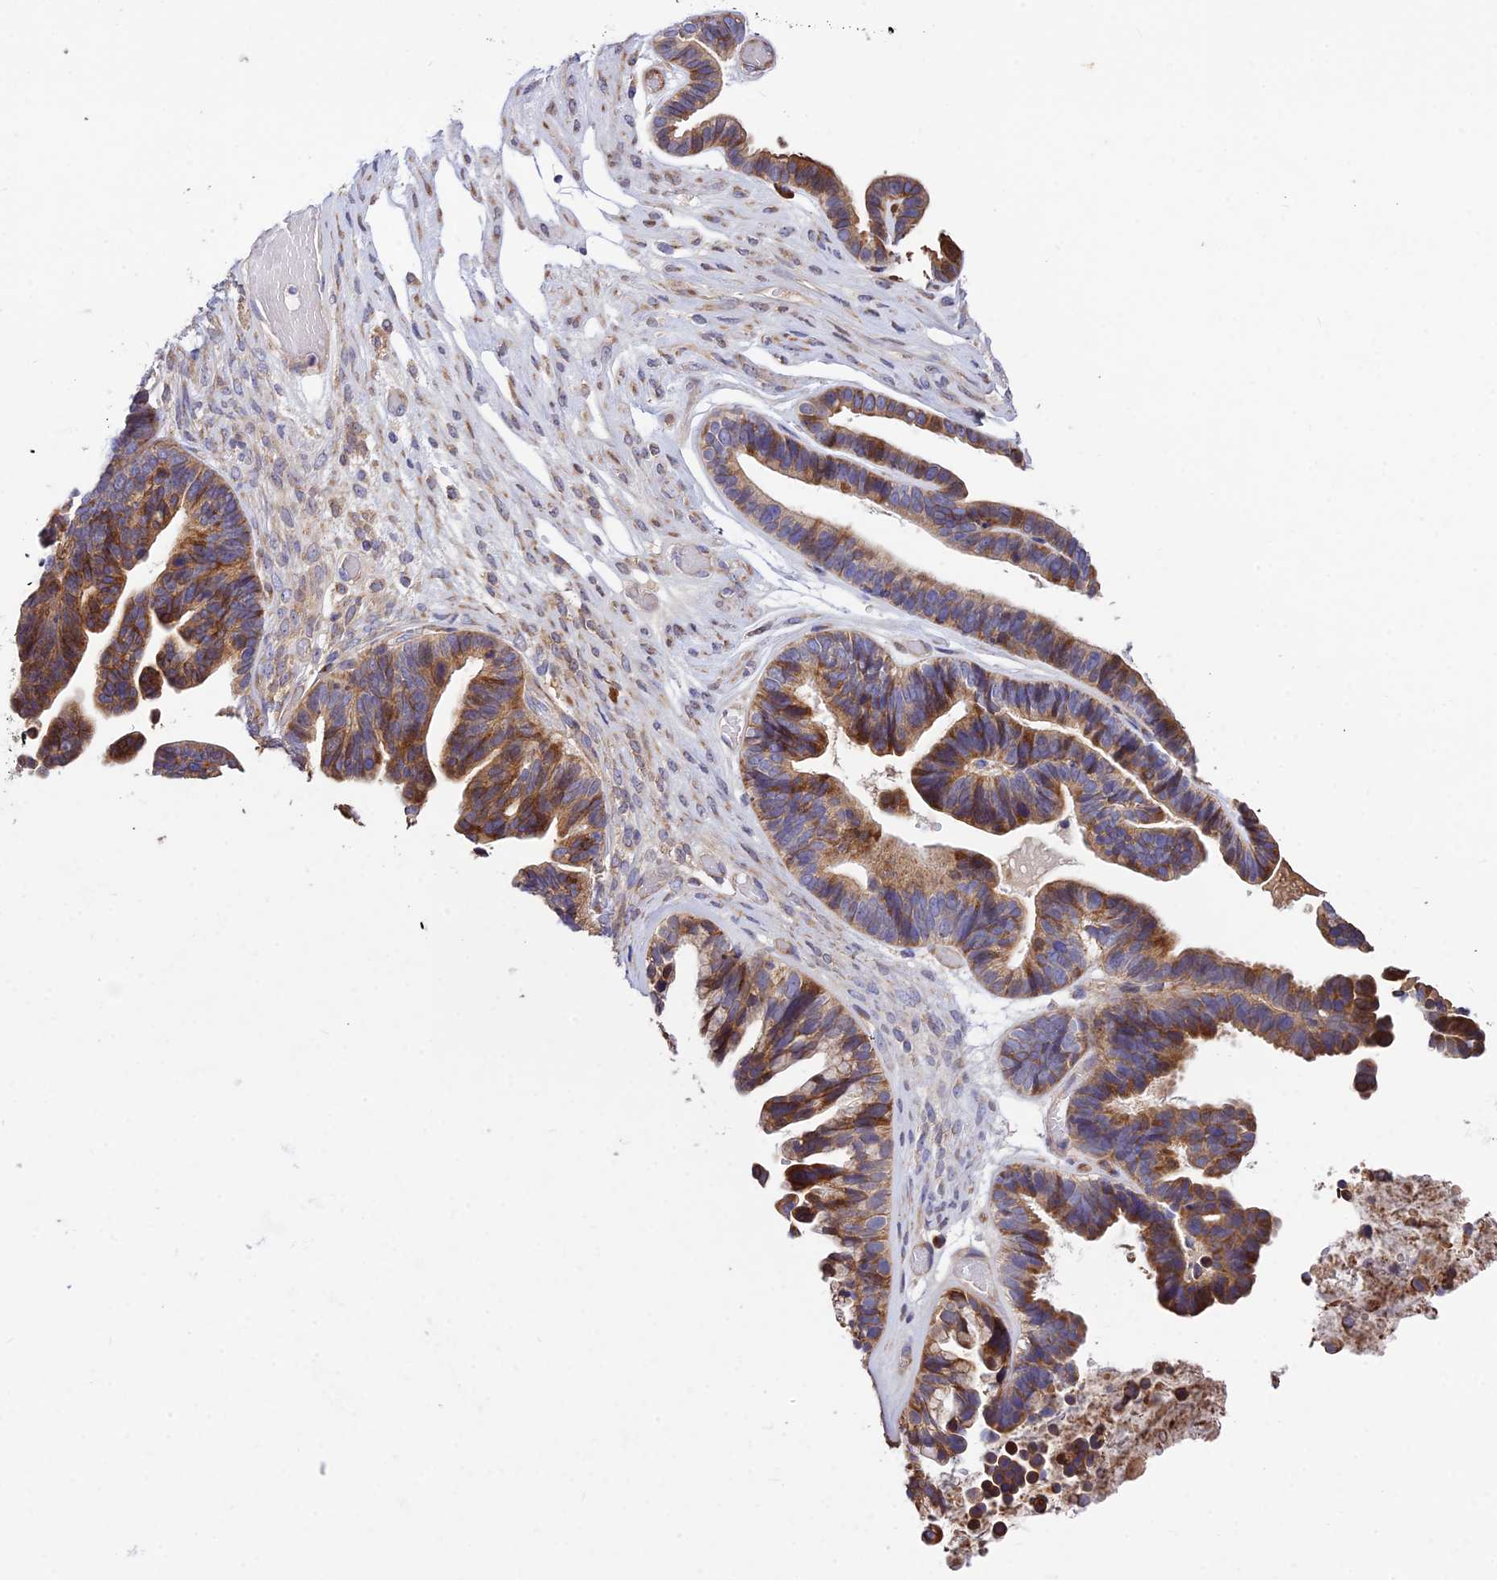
{"staining": {"intensity": "strong", "quantity": ">75%", "location": "cytoplasmic/membranous"}, "tissue": "ovarian cancer", "cell_type": "Tumor cells", "image_type": "cancer", "snomed": [{"axis": "morphology", "description": "Cystadenocarcinoma, serous, NOS"}, {"axis": "topography", "description": "Ovary"}], "caption": "The histopathology image shows a brown stain indicating the presence of a protein in the cytoplasmic/membranous of tumor cells in ovarian serous cystadenocarcinoma.", "gene": "ROCK1", "patient": {"sex": "female", "age": 56}}